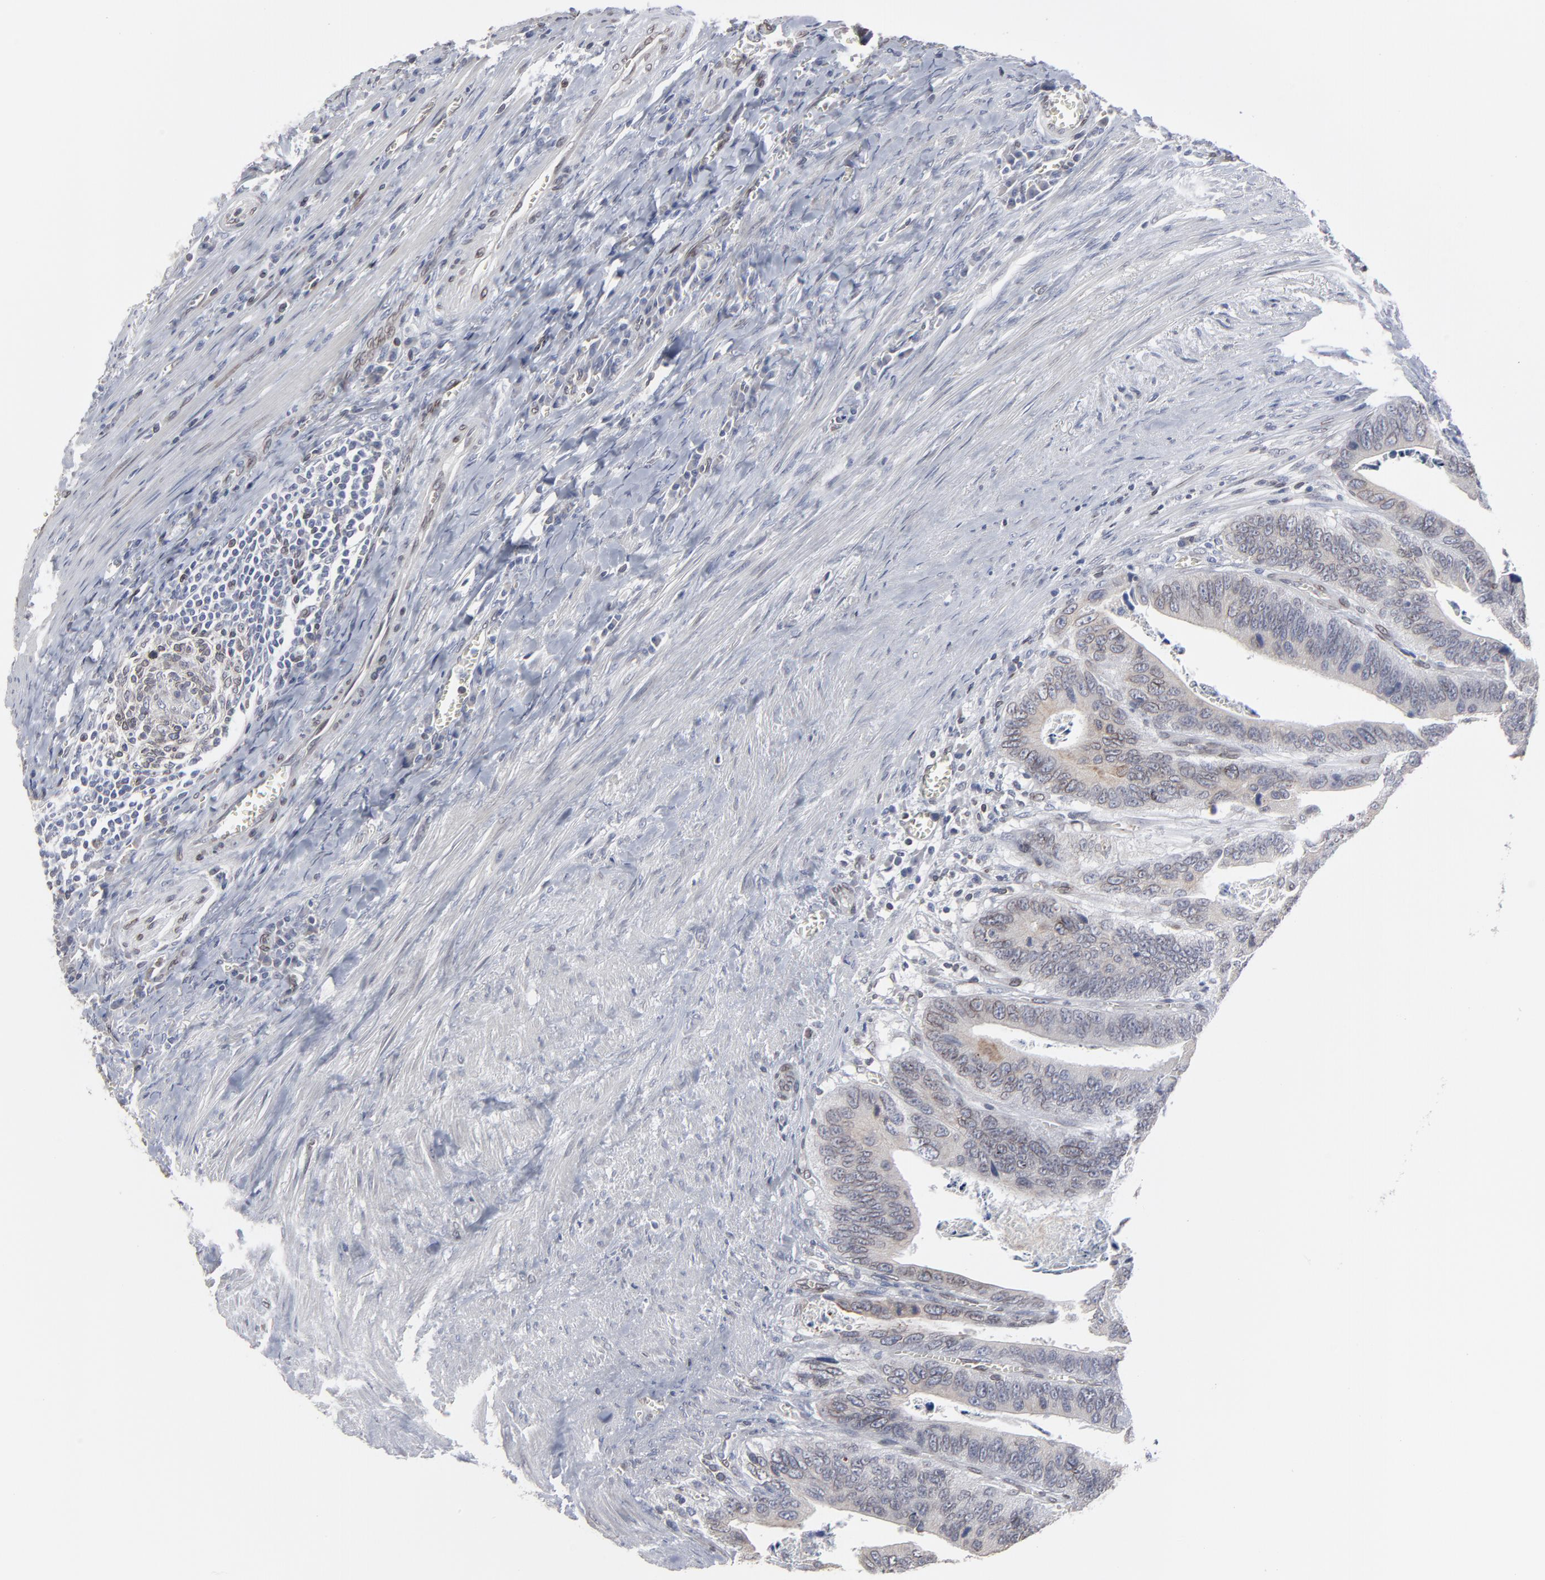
{"staining": {"intensity": "weak", "quantity": "<25%", "location": "cytoplasmic/membranous,nuclear"}, "tissue": "colorectal cancer", "cell_type": "Tumor cells", "image_type": "cancer", "snomed": [{"axis": "morphology", "description": "Adenocarcinoma, NOS"}, {"axis": "topography", "description": "Colon"}], "caption": "Colorectal cancer was stained to show a protein in brown. There is no significant expression in tumor cells.", "gene": "SYNE2", "patient": {"sex": "male", "age": 72}}